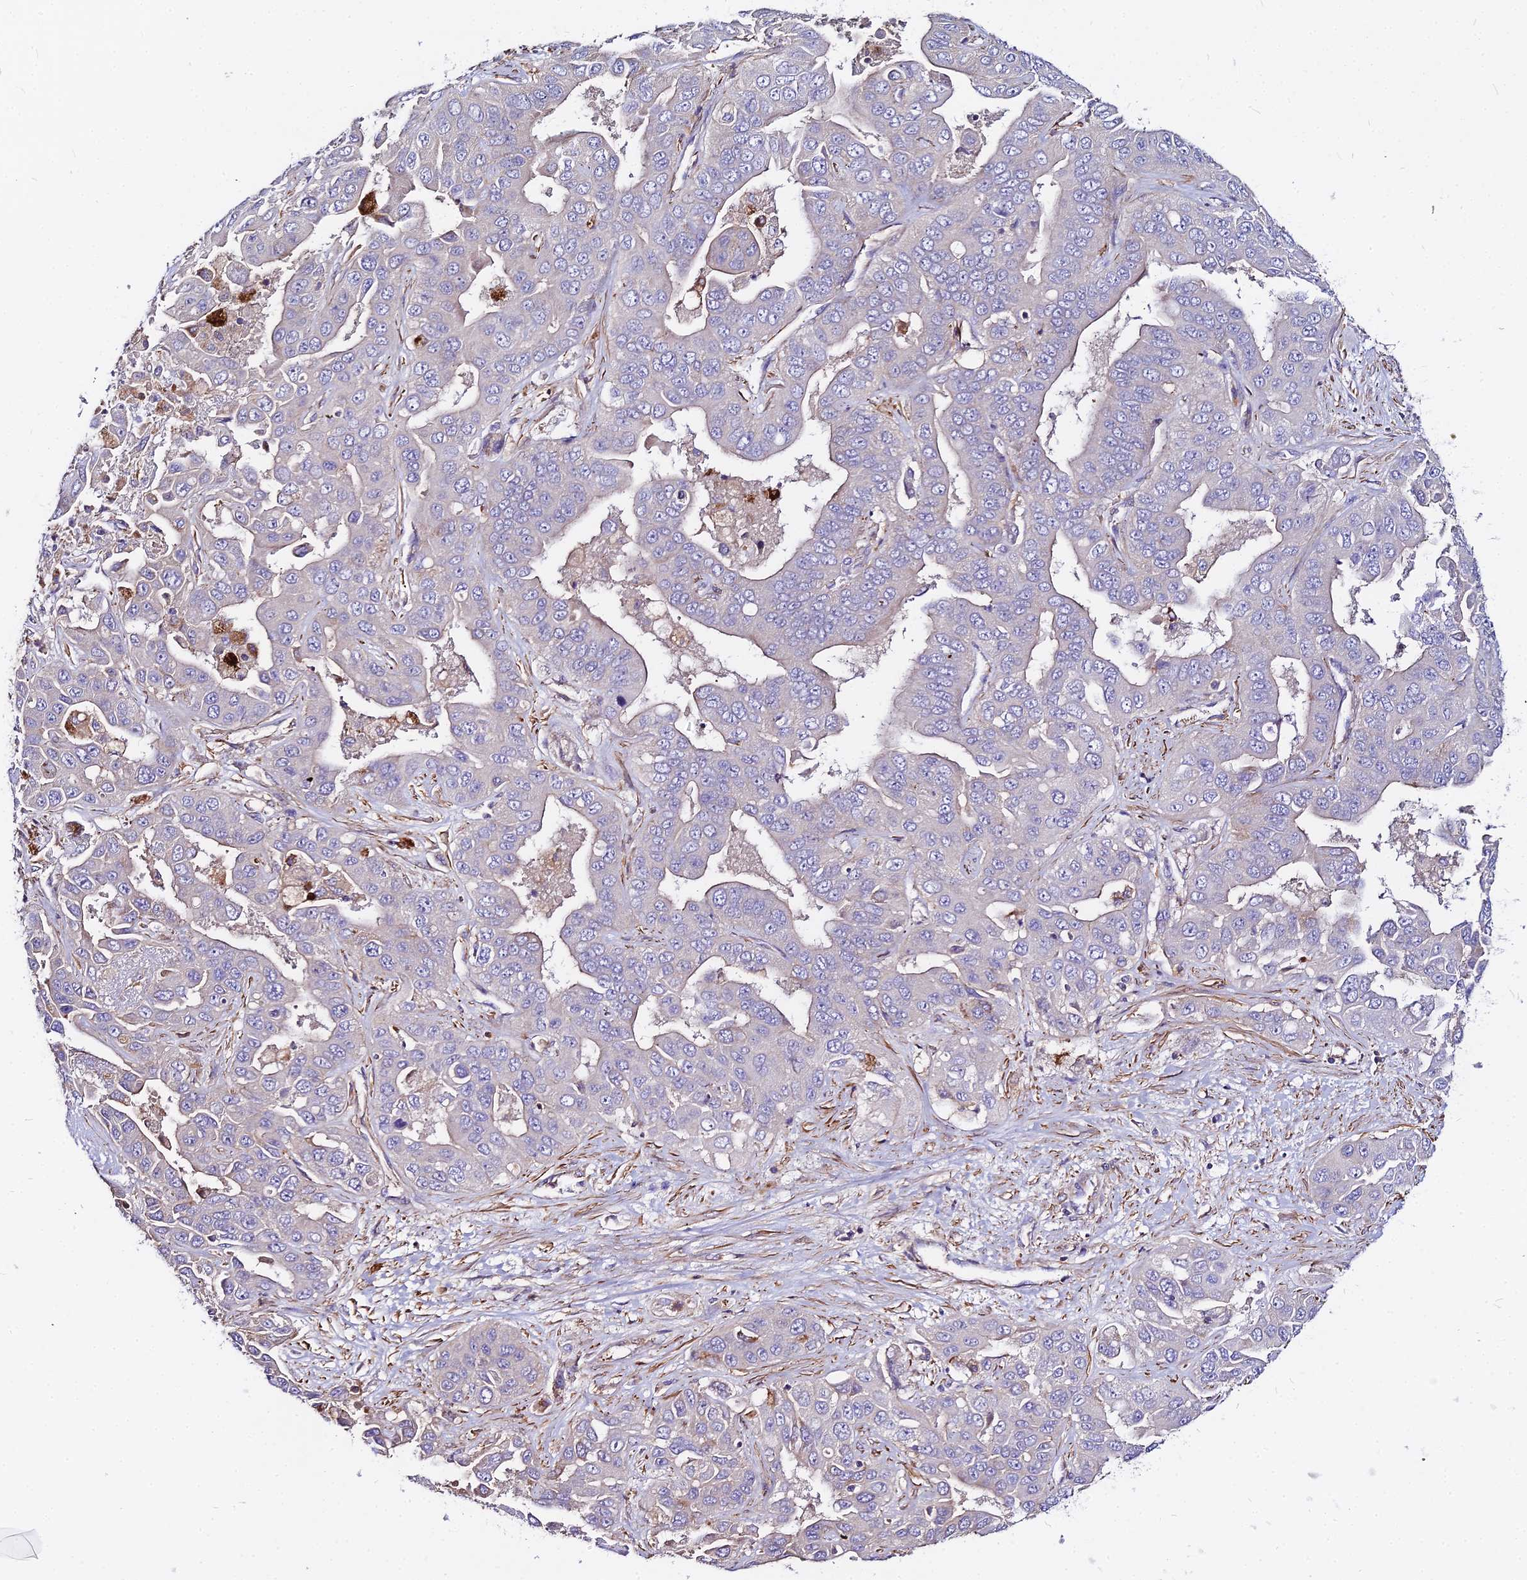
{"staining": {"intensity": "negative", "quantity": "none", "location": "none"}, "tissue": "liver cancer", "cell_type": "Tumor cells", "image_type": "cancer", "snomed": [{"axis": "morphology", "description": "Cholangiocarcinoma"}, {"axis": "topography", "description": "Liver"}], "caption": "High magnification brightfield microscopy of liver cholangiocarcinoma stained with DAB (3,3'-diaminobenzidine) (brown) and counterstained with hematoxylin (blue): tumor cells show no significant expression.", "gene": "GLYAT", "patient": {"sex": "female", "age": 52}}